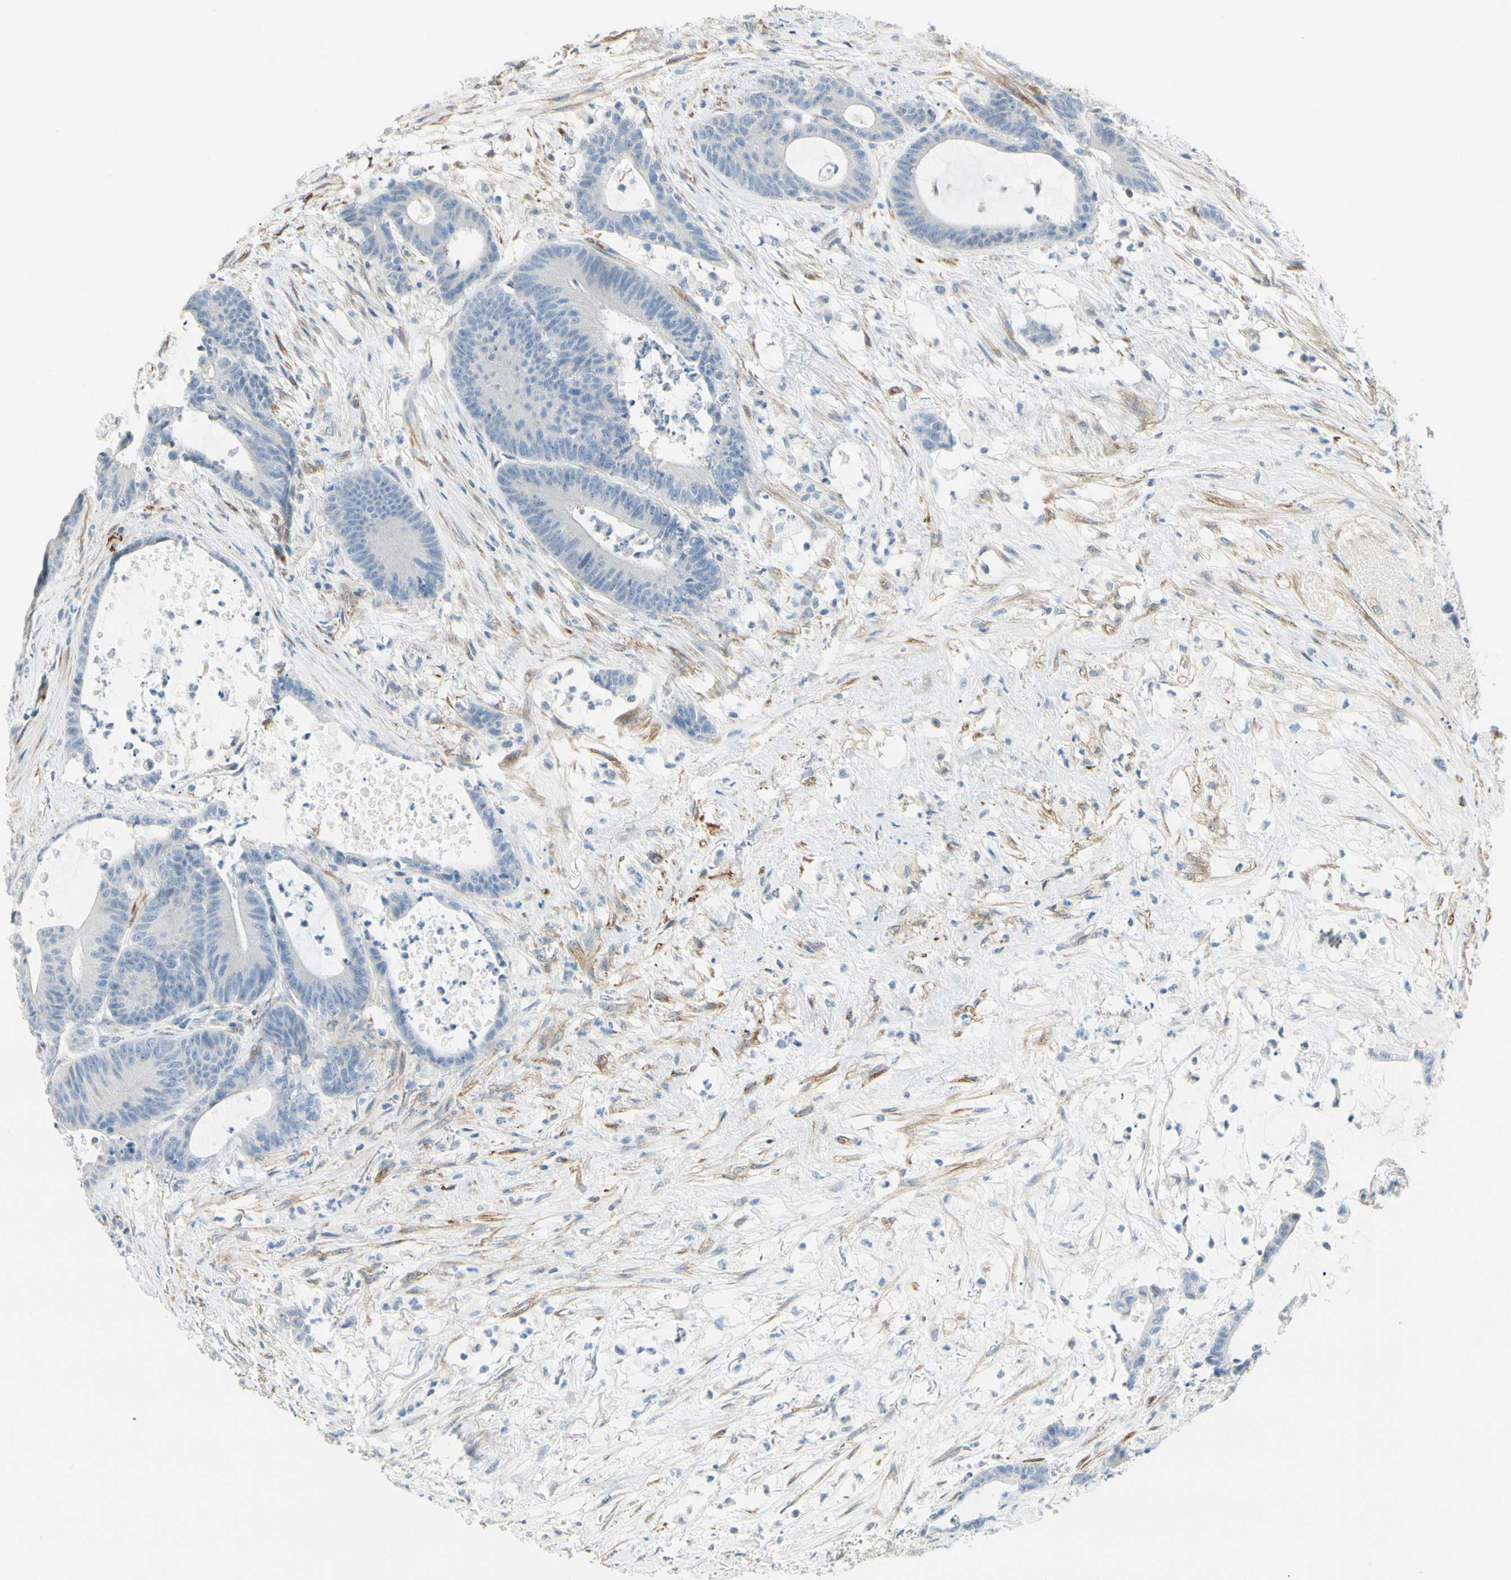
{"staining": {"intensity": "negative", "quantity": "none", "location": "none"}, "tissue": "colorectal cancer", "cell_type": "Tumor cells", "image_type": "cancer", "snomed": [{"axis": "morphology", "description": "Adenocarcinoma, NOS"}, {"axis": "topography", "description": "Colon"}], "caption": "Human colorectal cancer stained for a protein using immunohistochemistry (IHC) displays no staining in tumor cells.", "gene": "AMPH", "patient": {"sex": "female", "age": 84}}